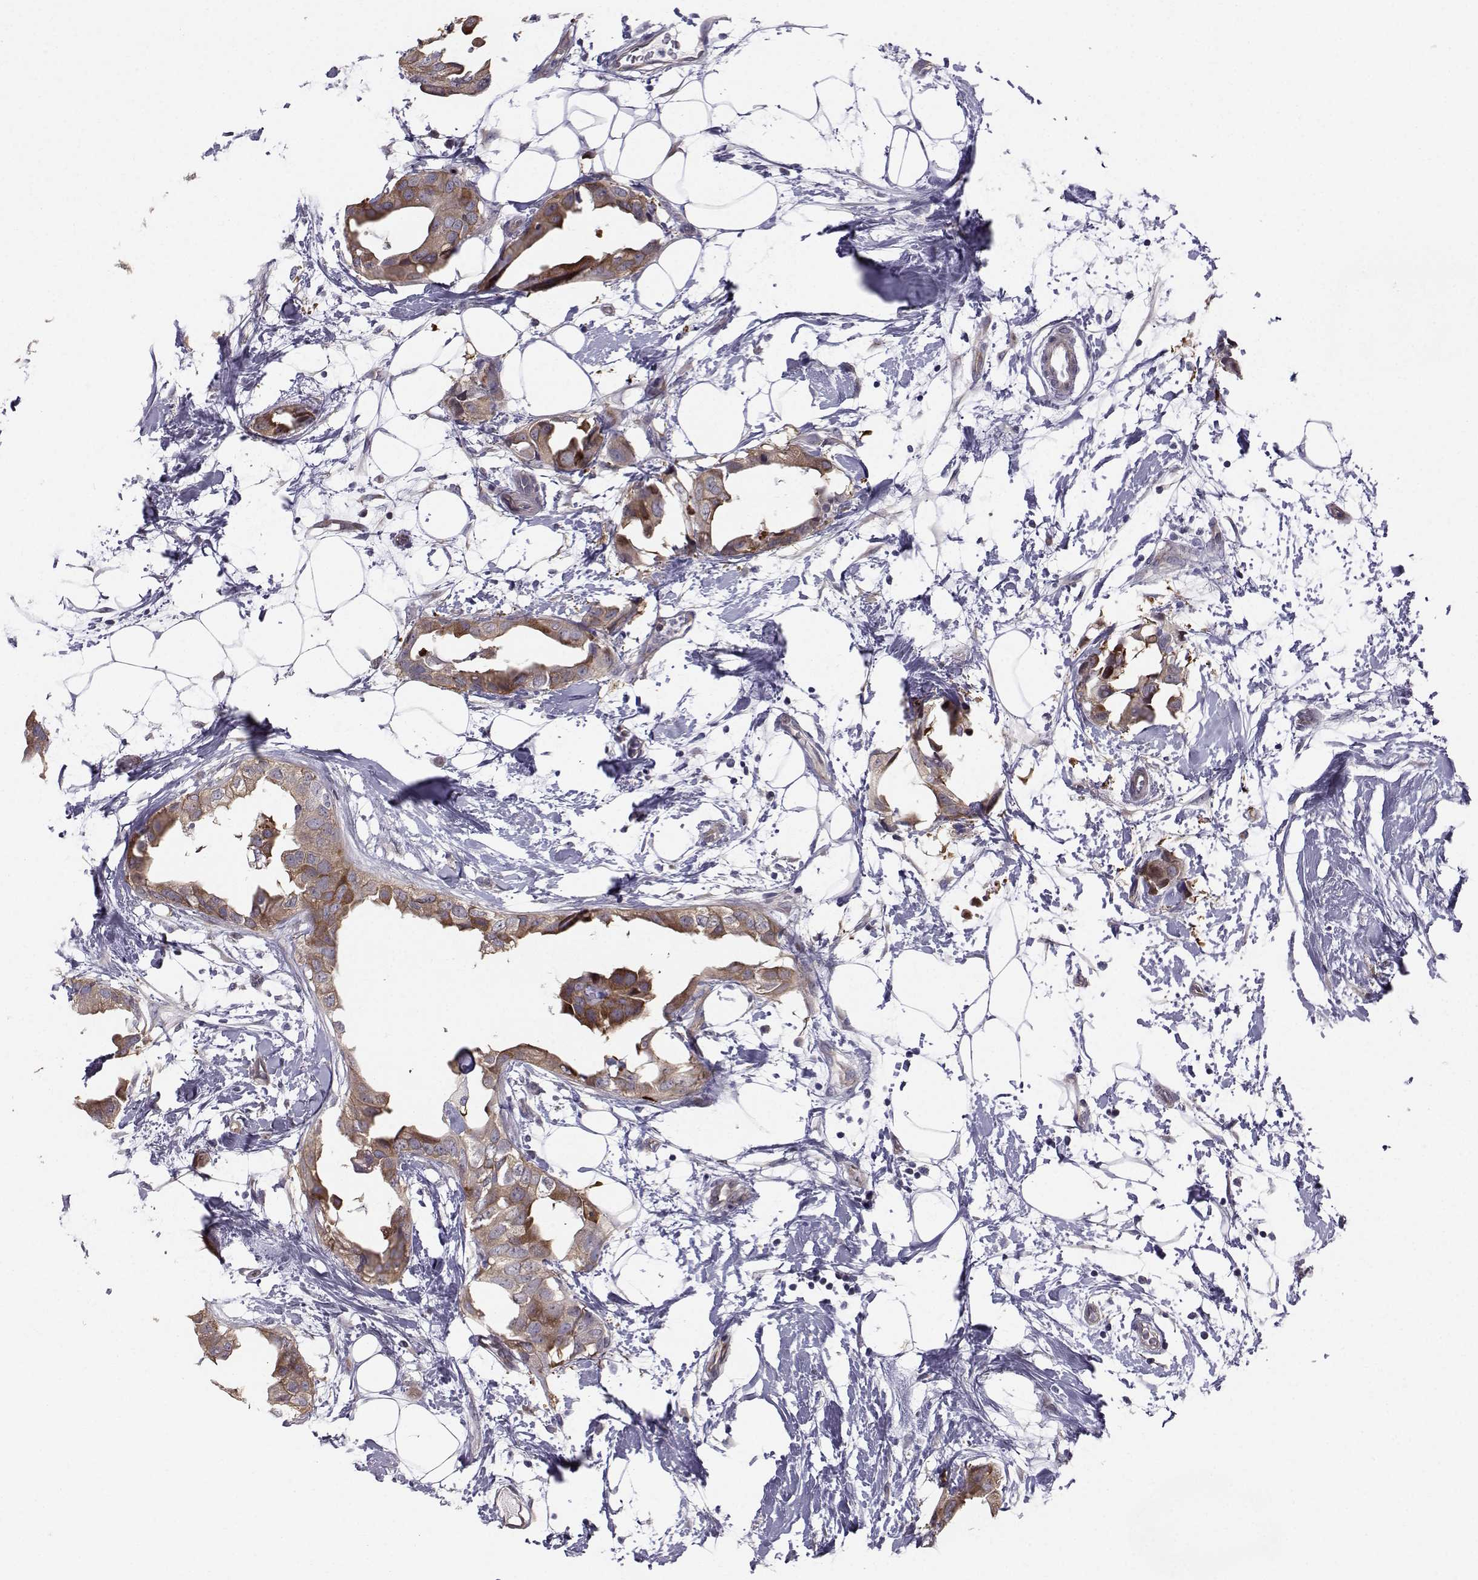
{"staining": {"intensity": "moderate", "quantity": ">75%", "location": "cytoplasmic/membranous"}, "tissue": "breast cancer", "cell_type": "Tumor cells", "image_type": "cancer", "snomed": [{"axis": "morphology", "description": "Normal tissue, NOS"}, {"axis": "morphology", "description": "Duct carcinoma"}, {"axis": "topography", "description": "Breast"}], "caption": "Protein staining by IHC demonstrates moderate cytoplasmic/membranous positivity in approximately >75% of tumor cells in breast intraductal carcinoma.", "gene": "HSP90AB1", "patient": {"sex": "female", "age": 40}}